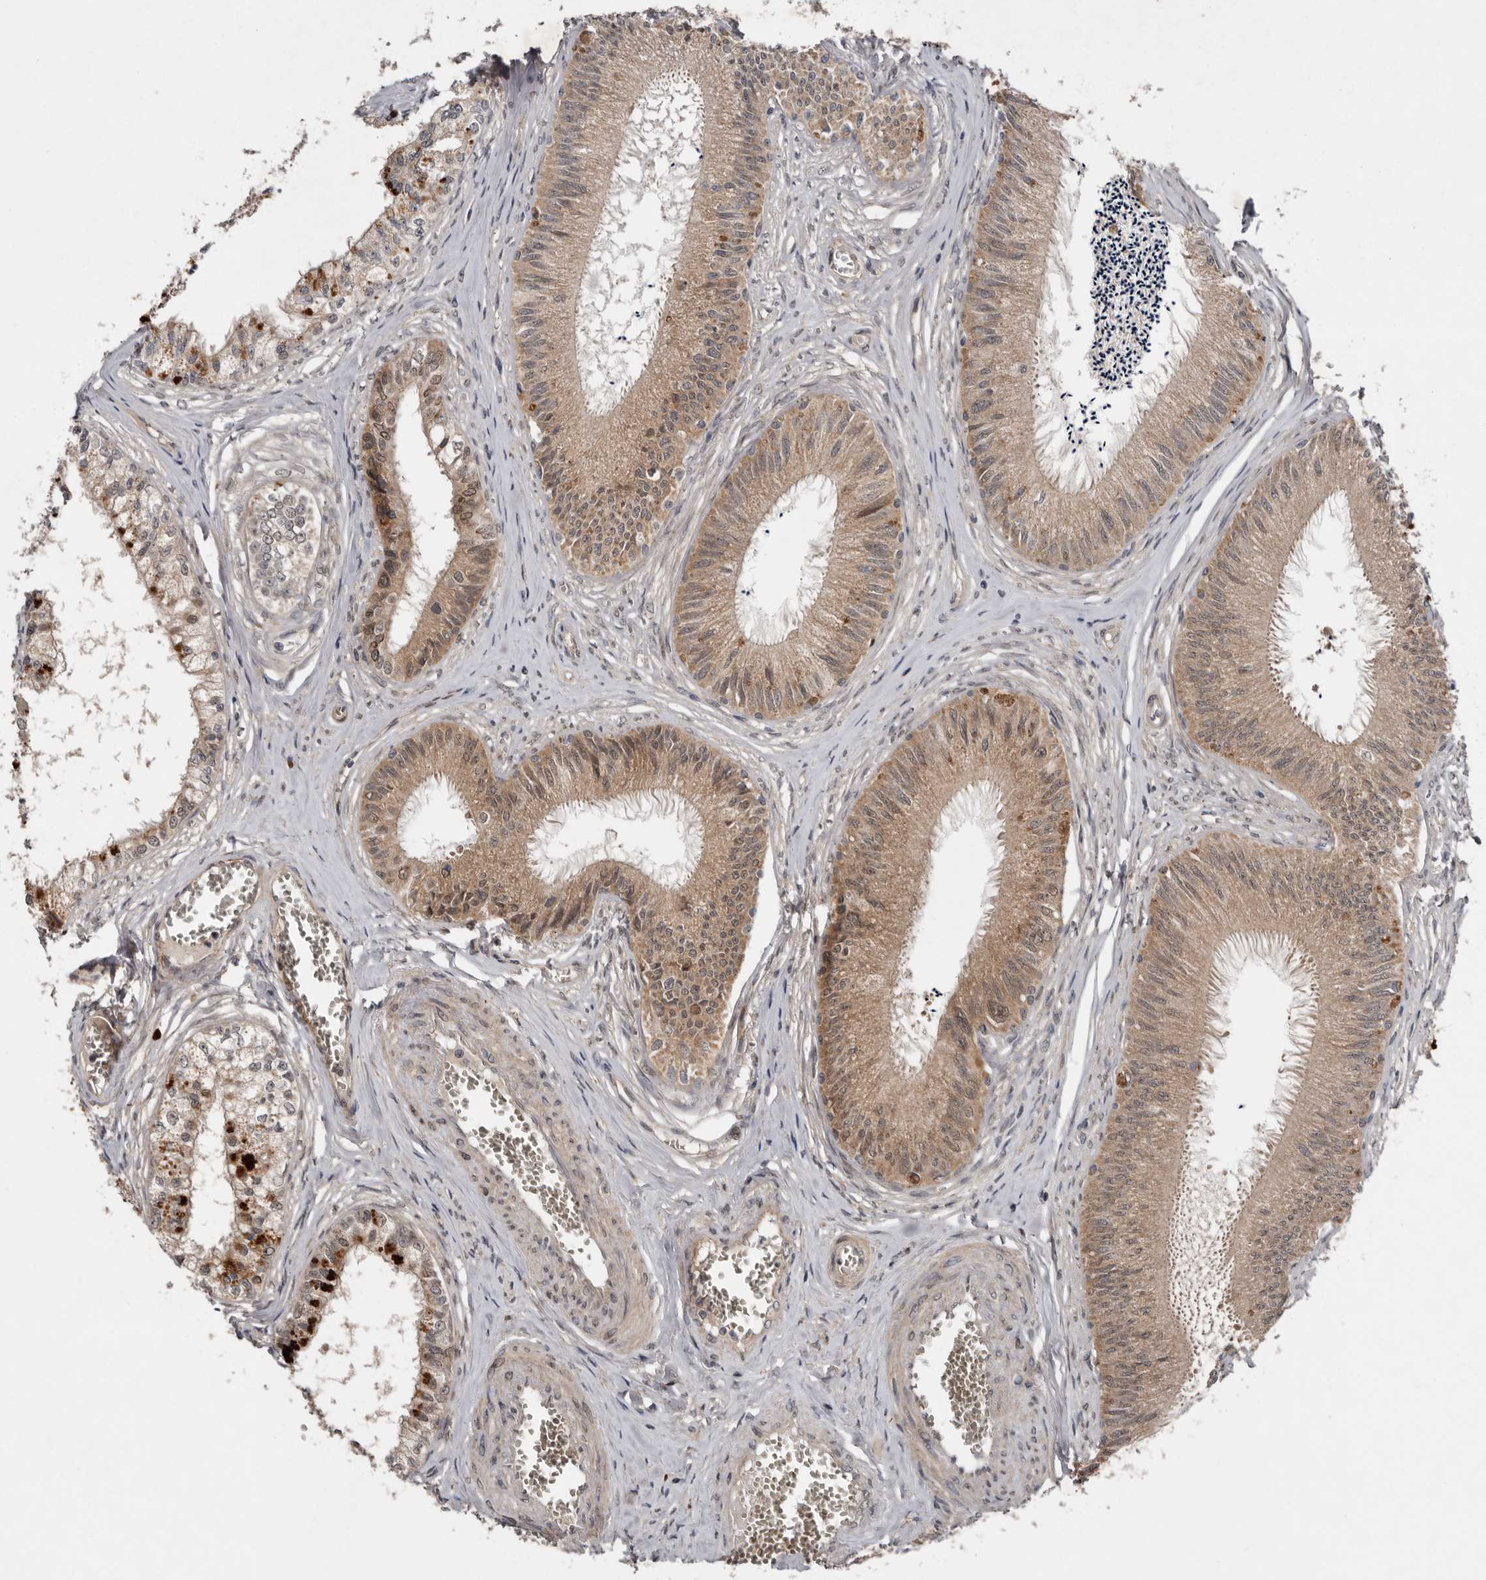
{"staining": {"intensity": "weak", "quantity": ">75%", "location": "cytoplasmic/membranous,nuclear"}, "tissue": "epididymis", "cell_type": "Glandular cells", "image_type": "normal", "snomed": [{"axis": "morphology", "description": "Normal tissue, NOS"}, {"axis": "topography", "description": "Epididymis"}], "caption": "Brown immunohistochemical staining in benign epididymis reveals weak cytoplasmic/membranous,nuclear positivity in approximately >75% of glandular cells.", "gene": "CHML", "patient": {"sex": "male", "age": 79}}